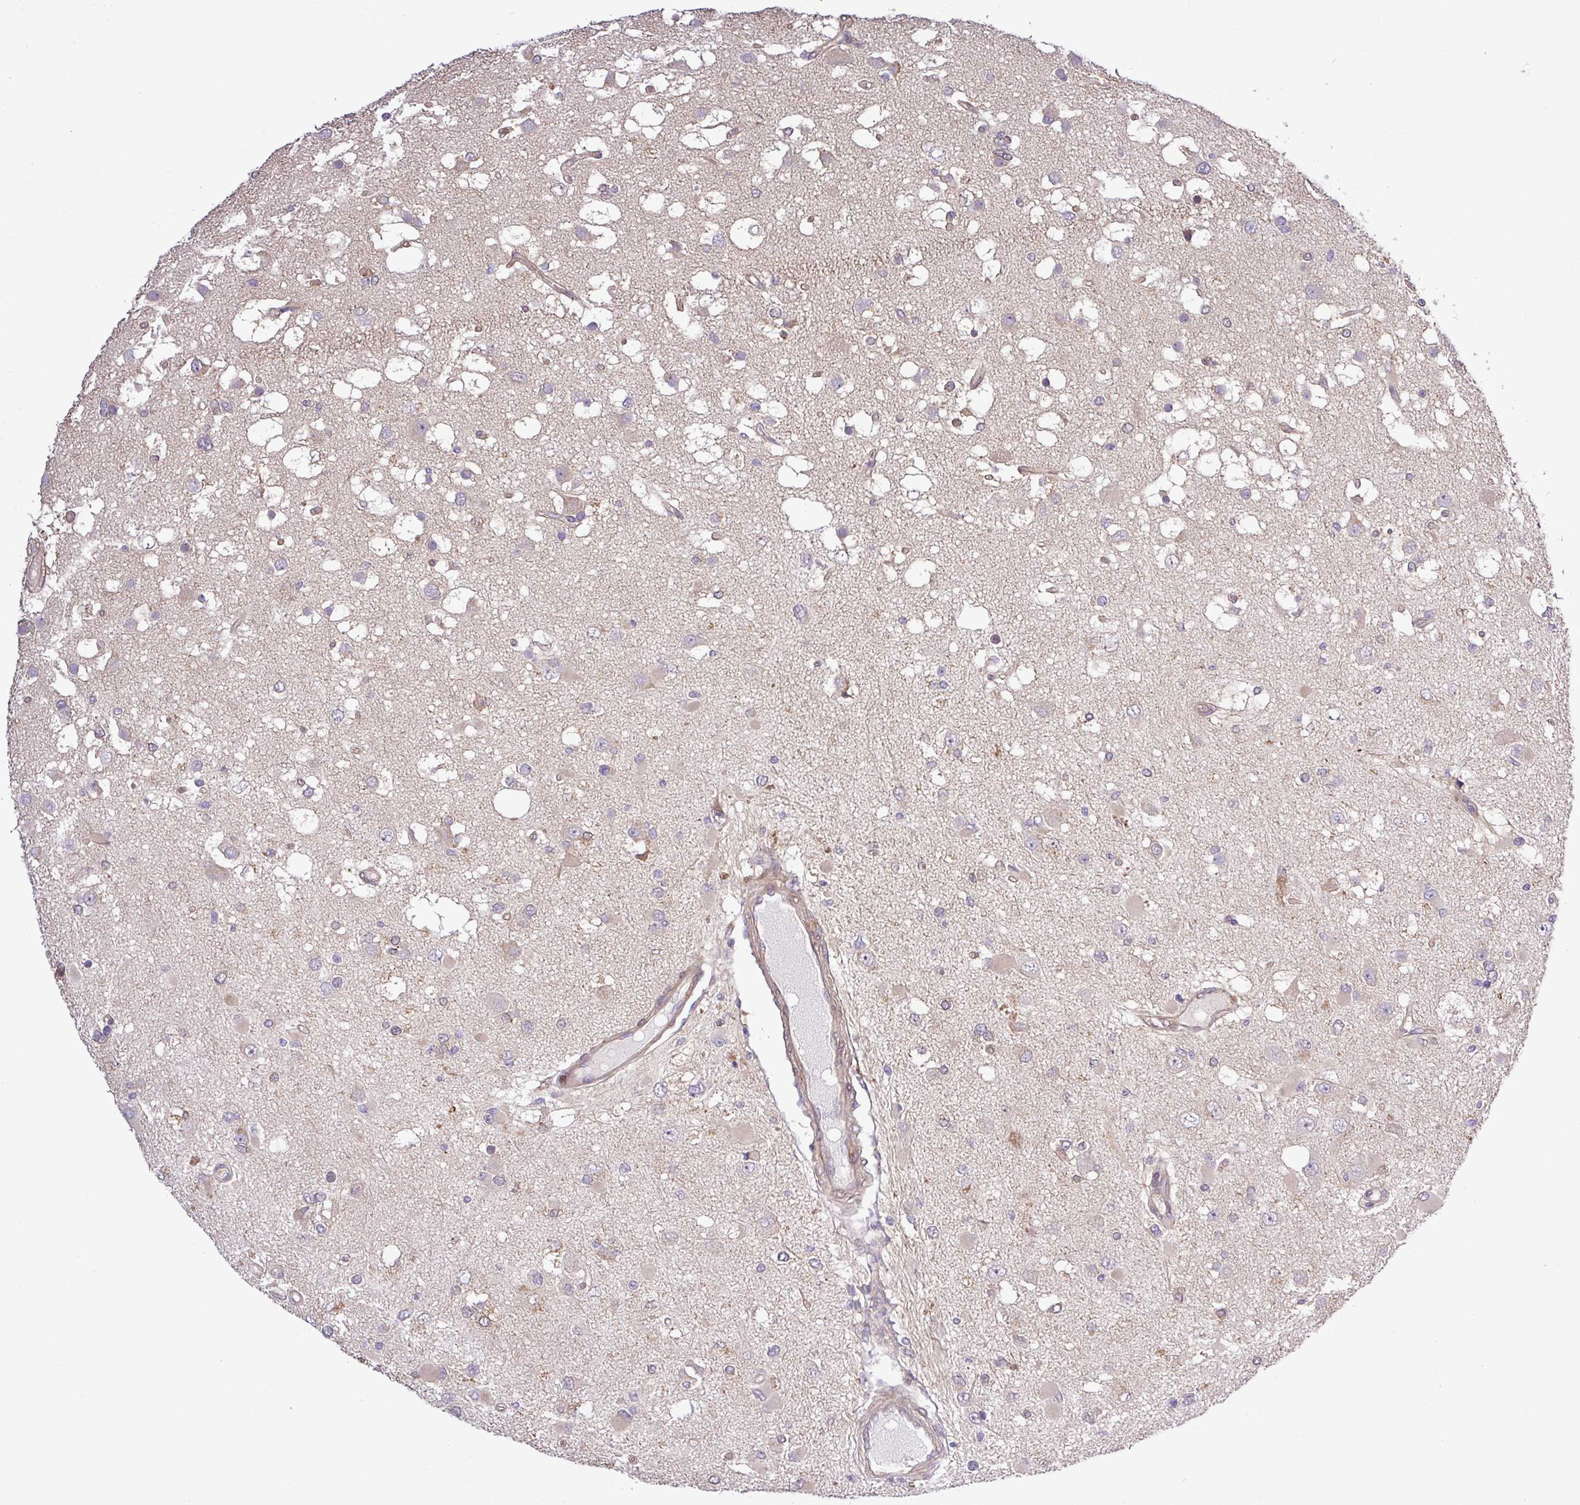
{"staining": {"intensity": "negative", "quantity": "none", "location": "none"}, "tissue": "glioma", "cell_type": "Tumor cells", "image_type": "cancer", "snomed": [{"axis": "morphology", "description": "Glioma, malignant, High grade"}, {"axis": "topography", "description": "Brain"}], "caption": "High power microscopy micrograph of an immunohistochemistry image of glioma, revealing no significant expression in tumor cells.", "gene": "CARHSP1", "patient": {"sex": "male", "age": 53}}